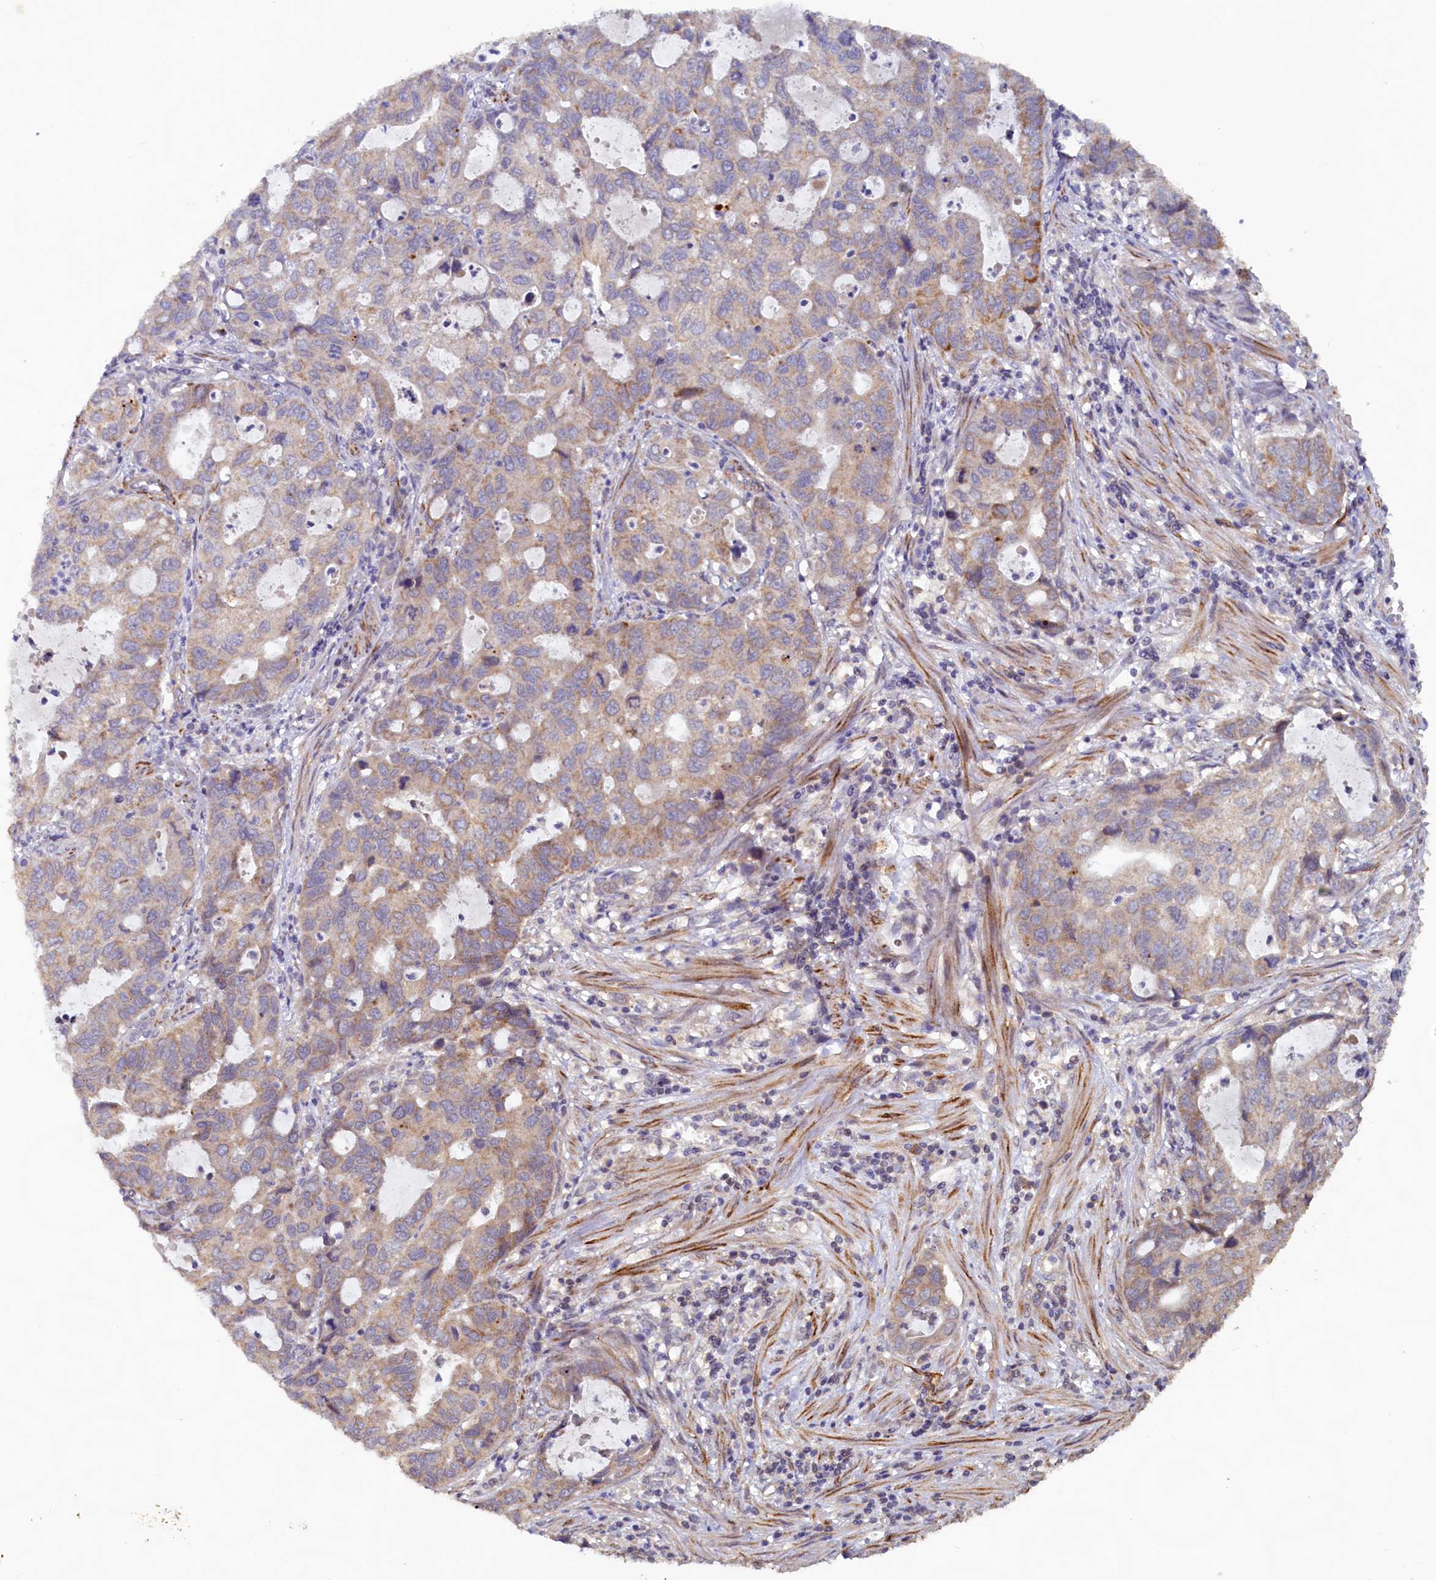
{"staining": {"intensity": "weak", "quantity": "<25%", "location": "cytoplasmic/membranous"}, "tissue": "stomach cancer", "cell_type": "Tumor cells", "image_type": "cancer", "snomed": [{"axis": "morphology", "description": "Adenocarcinoma, NOS"}, {"axis": "topography", "description": "Stomach, upper"}], "caption": "DAB immunohistochemical staining of stomach adenocarcinoma demonstrates no significant expression in tumor cells.", "gene": "FUNDC1", "patient": {"sex": "female", "age": 52}}